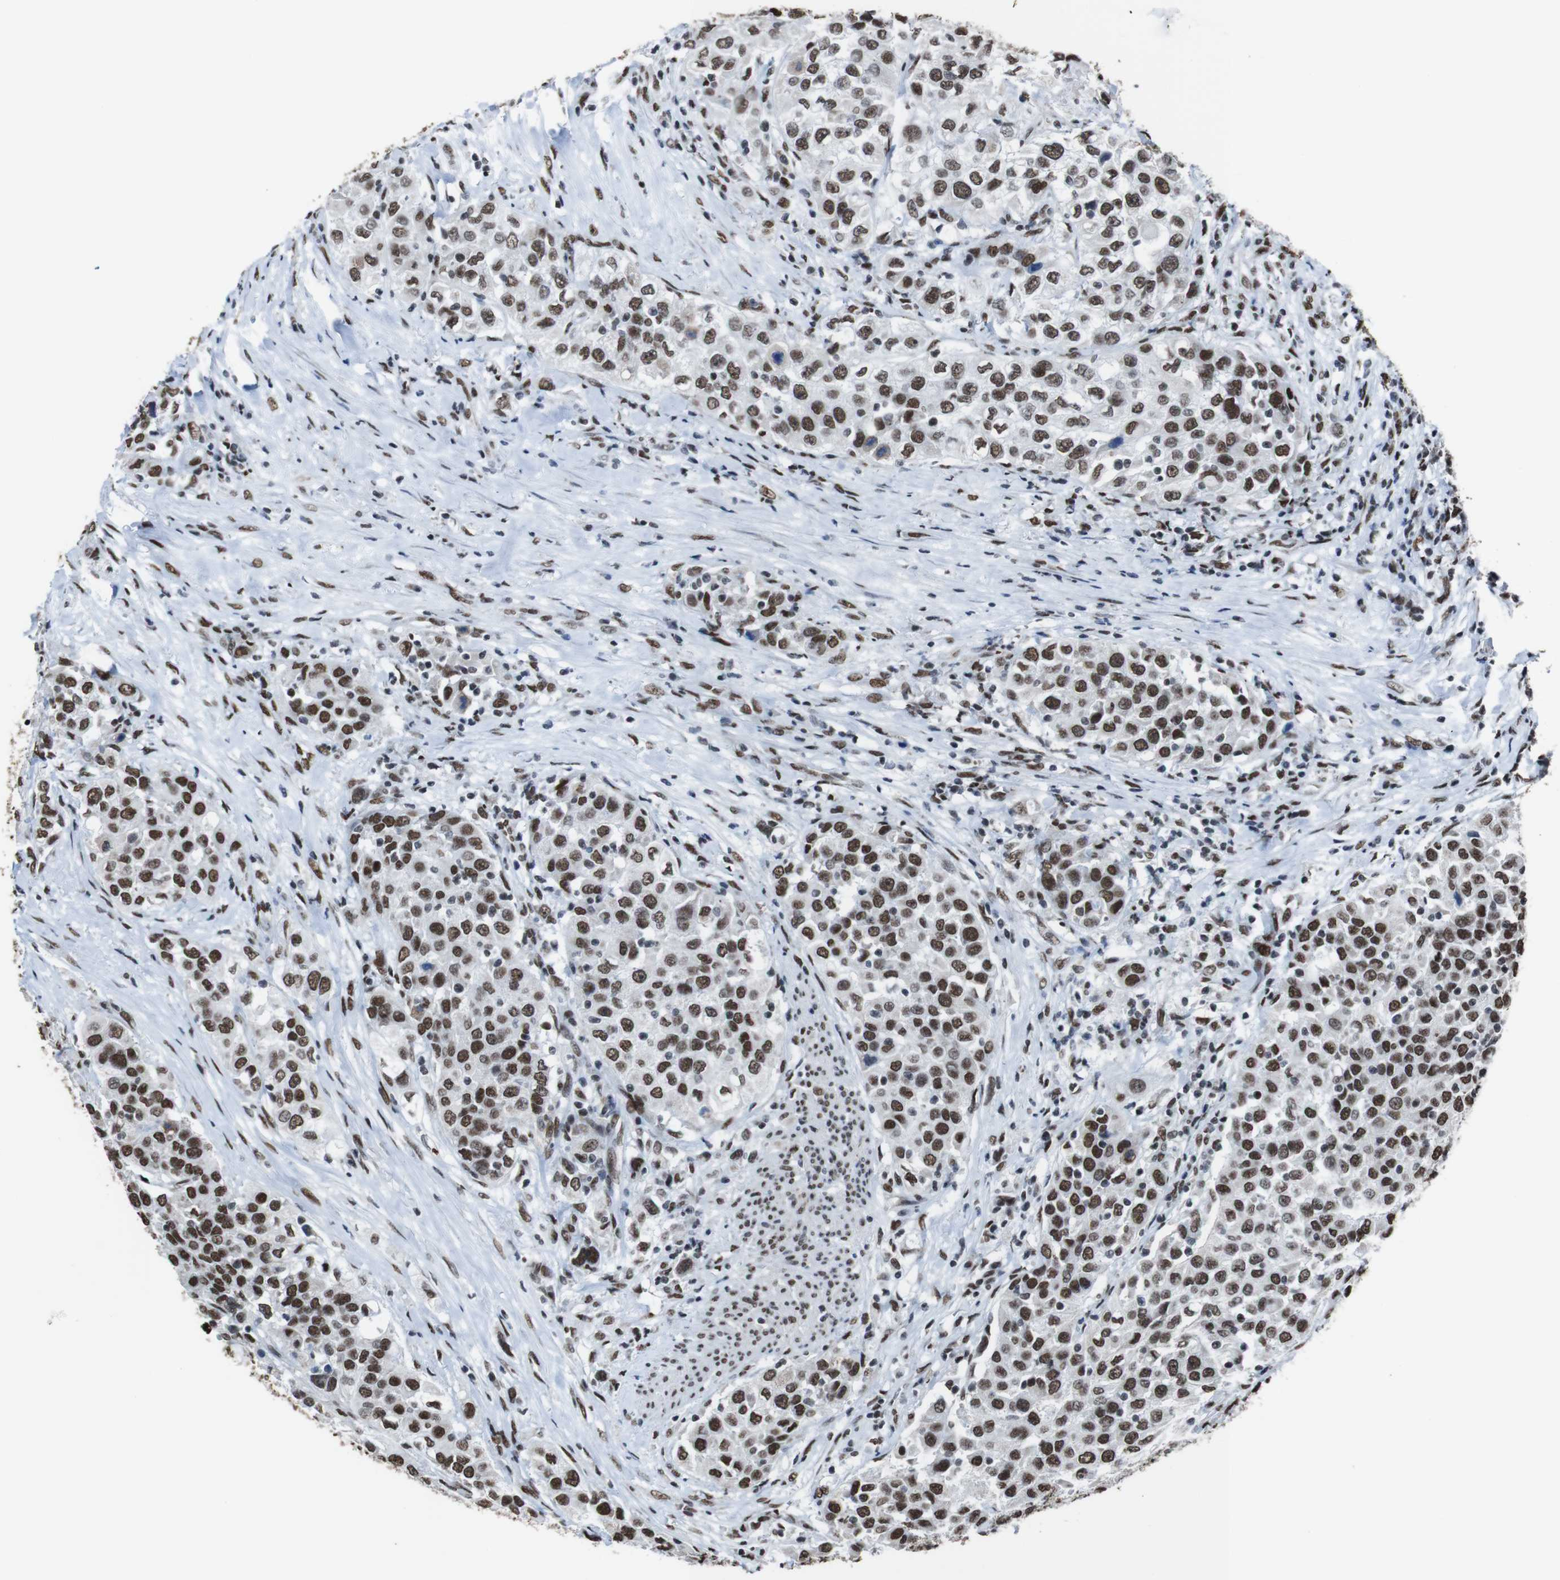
{"staining": {"intensity": "strong", "quantity": ">75%", "location": "nuclear"}, "tissue": "urothelial cancer", "cell_type": "Tumor cells", "image_type": "cancer", "snomed": [{"axis": "morphology", "description": "Urothelial carcinoma, High grade"}, {"axis": "topography", "description": "Urinary bladder"}], "caption": "Urothelial cancer was stained to show a protein in brown. There is high levels of strong nuclear positivity in about >75% of tumor cells. Using DAB (brown) and hematoxylin (blue) stains, captured at high magnification using brightfield microscopy.", "gene": "ROMO1", "patient": {"sex": "female", "age": 80}}